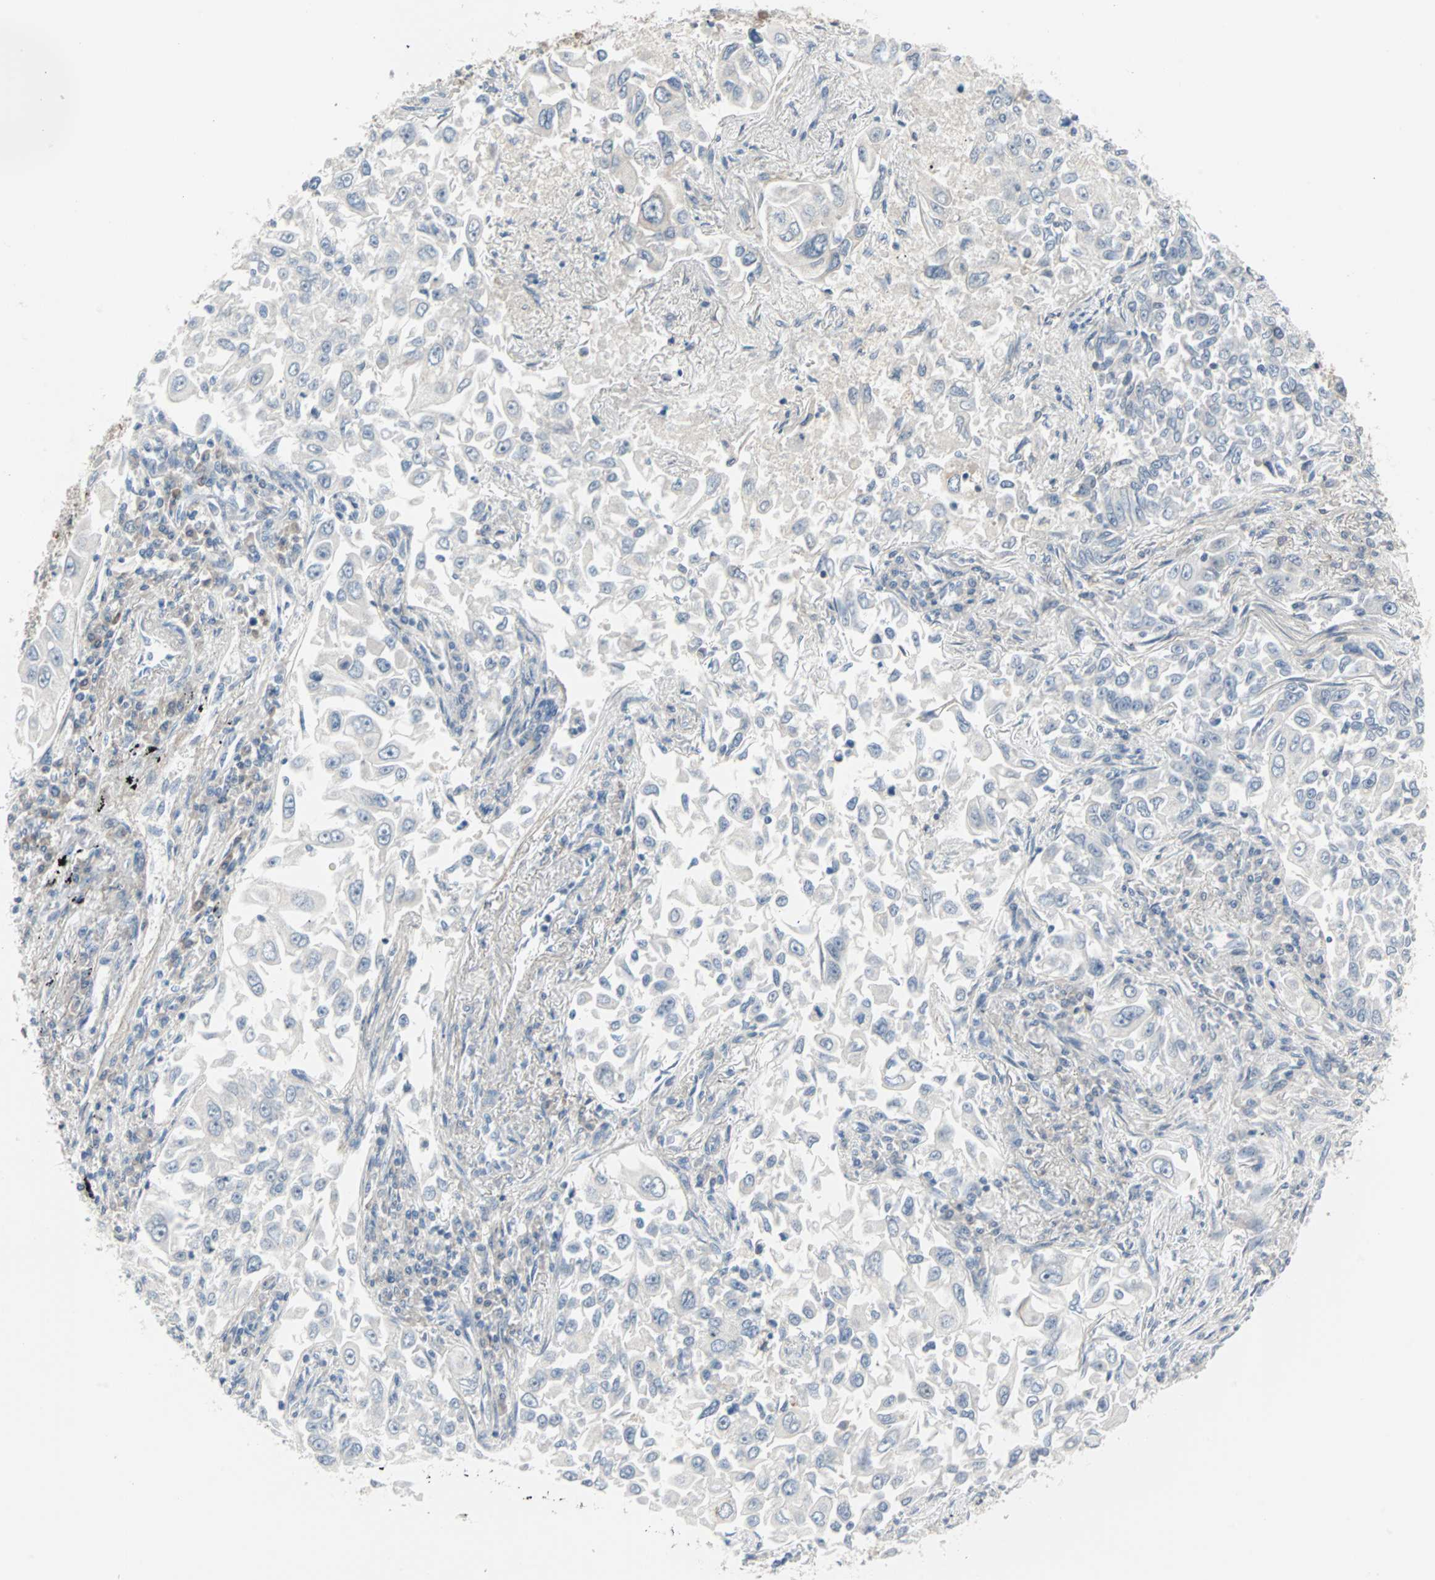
{"staining": {"intensity": "negative", "quantity": "none", "location": "none"}, "tissue": "lung cancer", "cell_type": "Tumor cells", "image_type": "cancer", "snomed": [{"axis": "morphology", "description": "Adenocarcinoma, NOS"}, {"axis": "topography", "description": "Lung"}], "caption": "Immunohistochemical staining of human adenocarcinoma (lung) displays no significant staining in tumor cells. (DAB immunohistochemistry (IHC), high magnification).", "gene": "CASP3", "patient": {"sex": "male", "age": 84}}